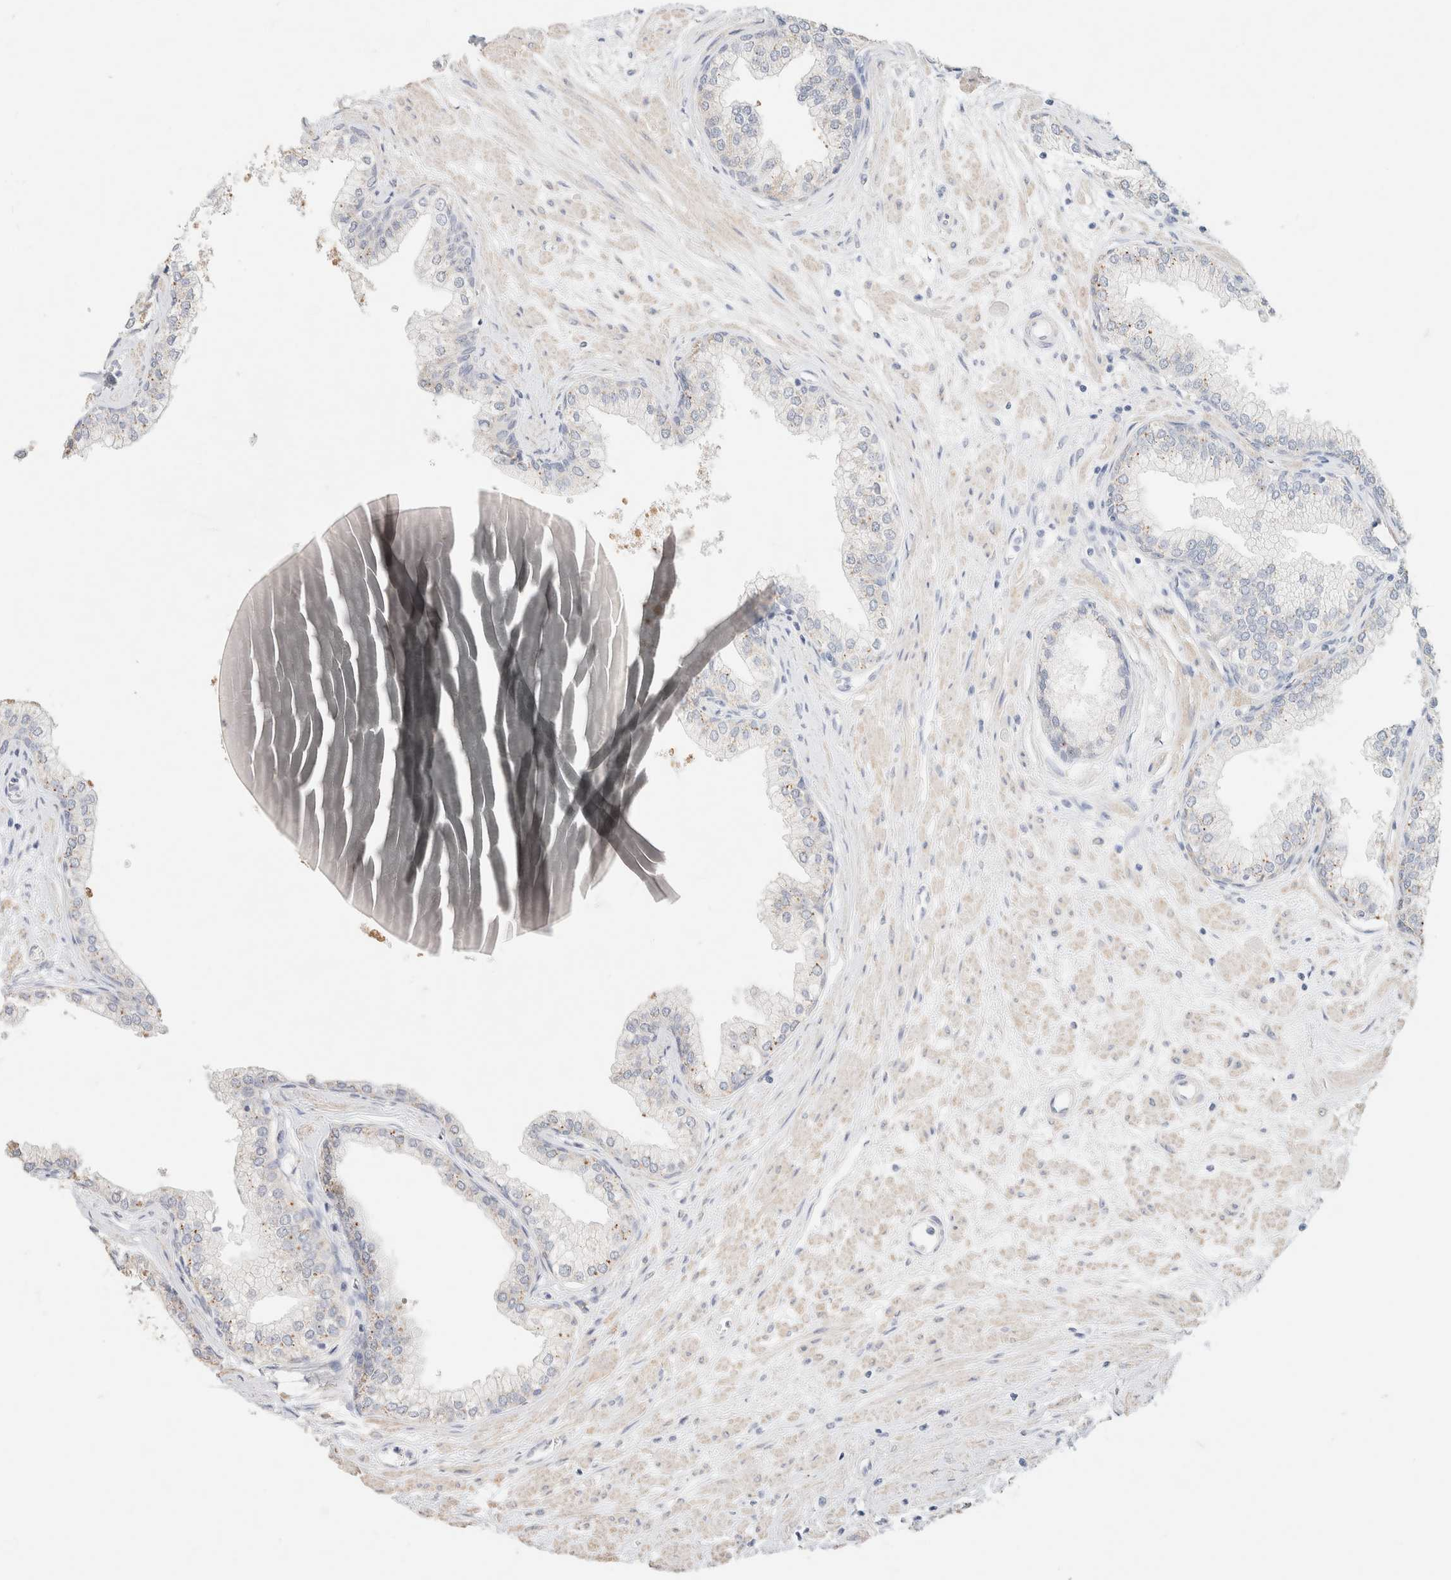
{"staining": {"intensity": "negative", "quantity": "none", "location": "none"}, "tissue": "prostate", "cell_type": "Glandular cells", "image_type": "normal", "snomed": [{"axis": "morphology", "description": "Normal tissue, NOS"}, {"axis": "morphology", "description": "Urothelial carcinoma, Low grade"}, {"axis": "topography", "description": "Urinary bladder"}, {"axis": "topography", "description": "Prostate"}], "caption": "A high-resolution micrograph shows IHC staining of normal prostate, which reveals no significant expression in glandular cells.", "gene": "CA12", "patient": {"sex": "male", "age": 60}}